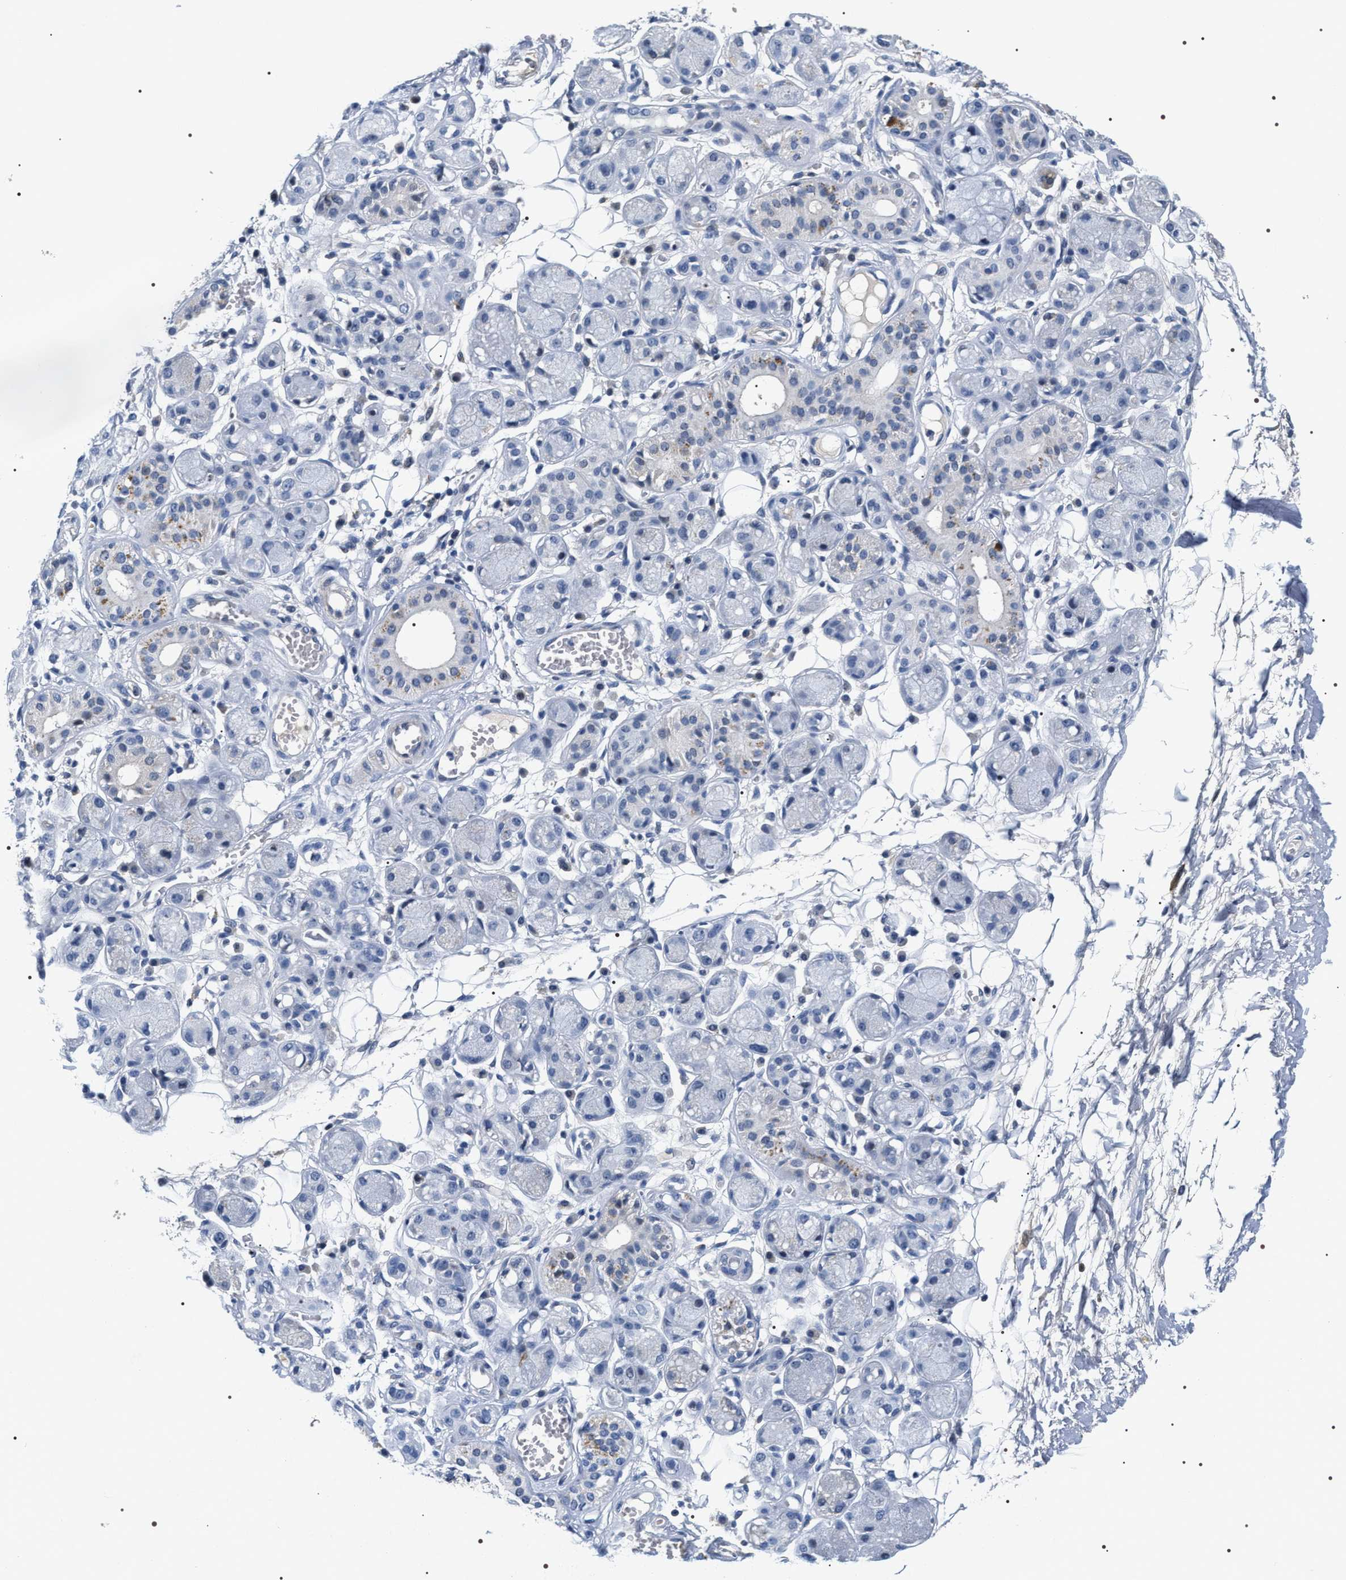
{"staining": {"intensity": "negative", "quantity": "none", "location": "none"}, "tissue": "adipose tissue", "cell_type": "Adipocytes", "image_type": "normal", "snomed": [{"axis": "morphology", "description": "Normal tissue, NOS"}, {"axis": "morphology", "description": "Inflammation, NOS"}, {"axis": "topography", "description": "Salivary gland"}, {"axis": "topography", "description": "Peripheral nerve tissue"}], "caption": "High power microscopy micrograph of an immunohistochemistry (IHC) image of unremarkable adipose tissue, revealing no significant expression in adipocytes. (DAB immunohistochemistry (IHC), high magnification).", "gene": "BAG2", "patient": {"sex": "female", "age": 75}}